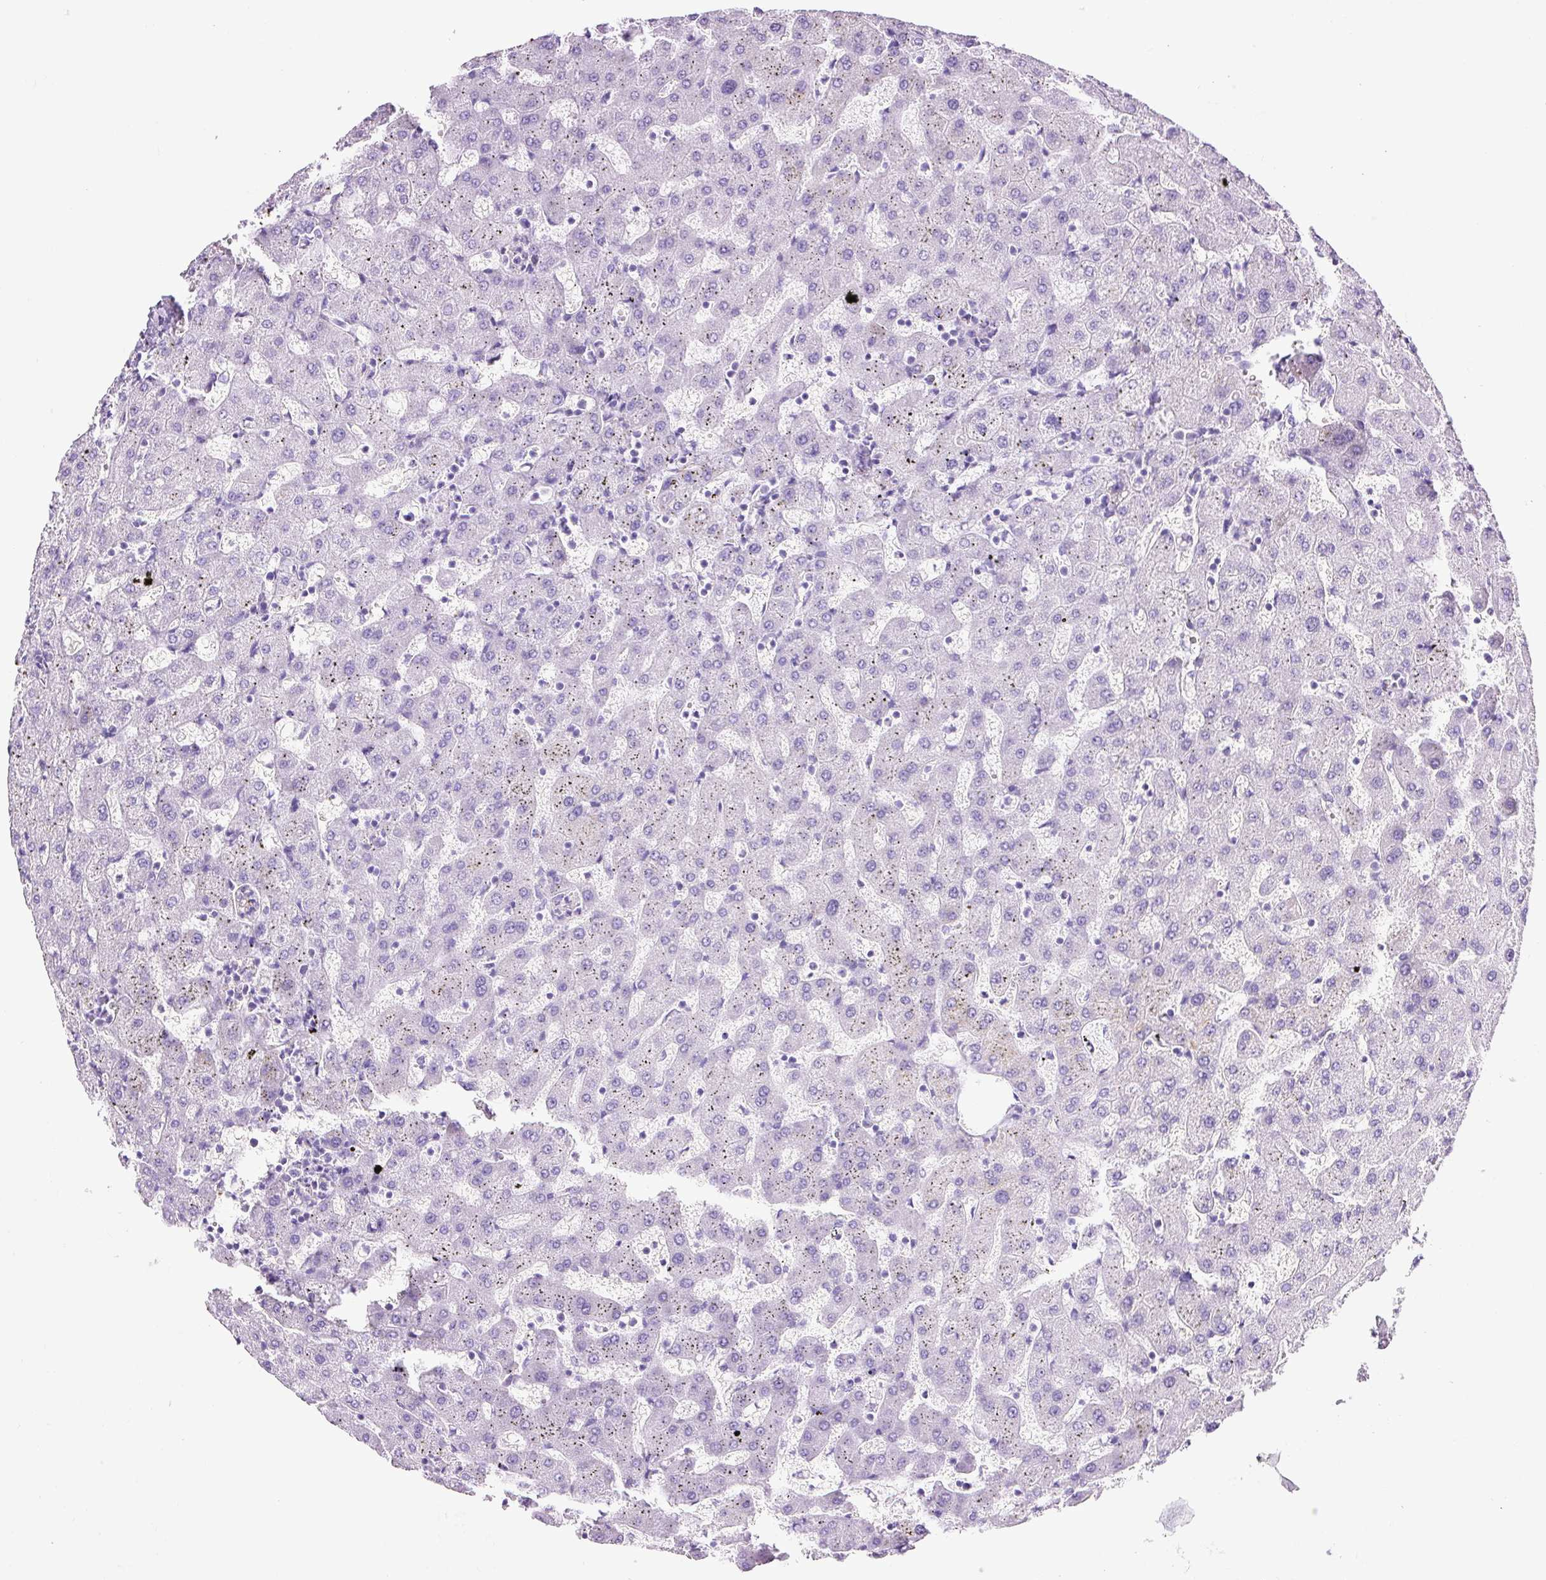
{"staining": {"intensity": "negative", "quantity": "none", "location": "none"}, "tissue": "liver", "cell_type": "Cholangiocytes", "image_type": "normal", "snomed": [{"axis": "morphology", "description": "Normal tissue, NOS"}, {"axis": "topography", "description": "Liver"}], "caption": "This micrograph is of normal liver stained with immunohistochemistry to label a protein in brown with the nuclei are counter-stained blue. There is no positivity in cholangiocytes. (Brightfield microscopy of DAB (3,3'-diaminobenzidine) immunohistochemistry at high magnification).", "gene": "TMEM200B", "patient": {"sex": "female", "age": 63}}